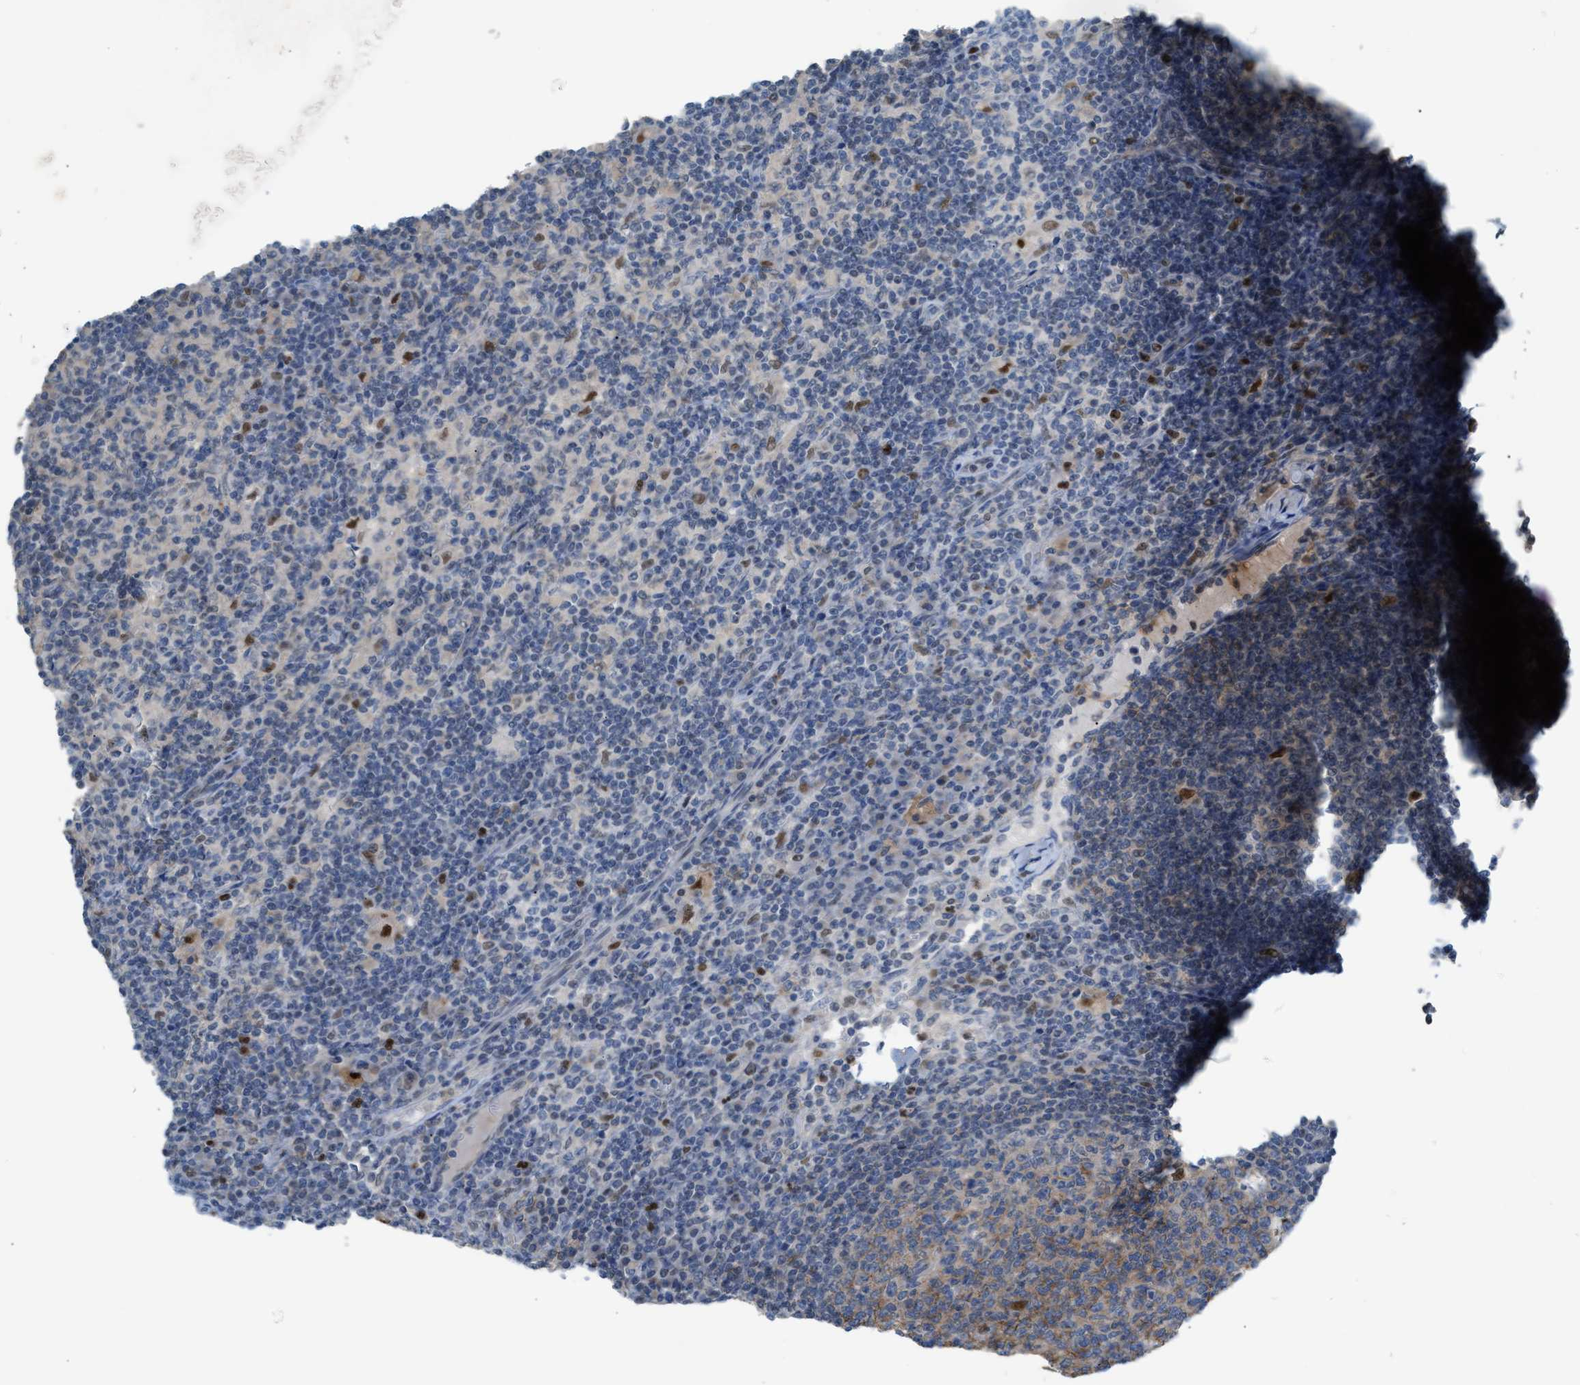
{"staining": {"intensity": "moderate", "quantity": "<25%", "location": "cytoplasmic/membranous"}, "tissue": "lymph node", "cell_type": "Germinal center cells", "image_type": "normal", "snomed": [{"axis": "morphology", "description": "Normal tissue, NOS"}, {"axis": "morphology", "description": "Inflammation, NOS"}, {"axis": "topography", "description": "Lymph node"}], "caption": "Lymph node was stained to show a protein in brown. There is low levels of moderate cytoplasmic/membranous expression in approximately <25% of germinal center cells. Nuclei are stained in blue.", "gene": "PPM1D", "patient": {"sex": "male", "age": 55}}